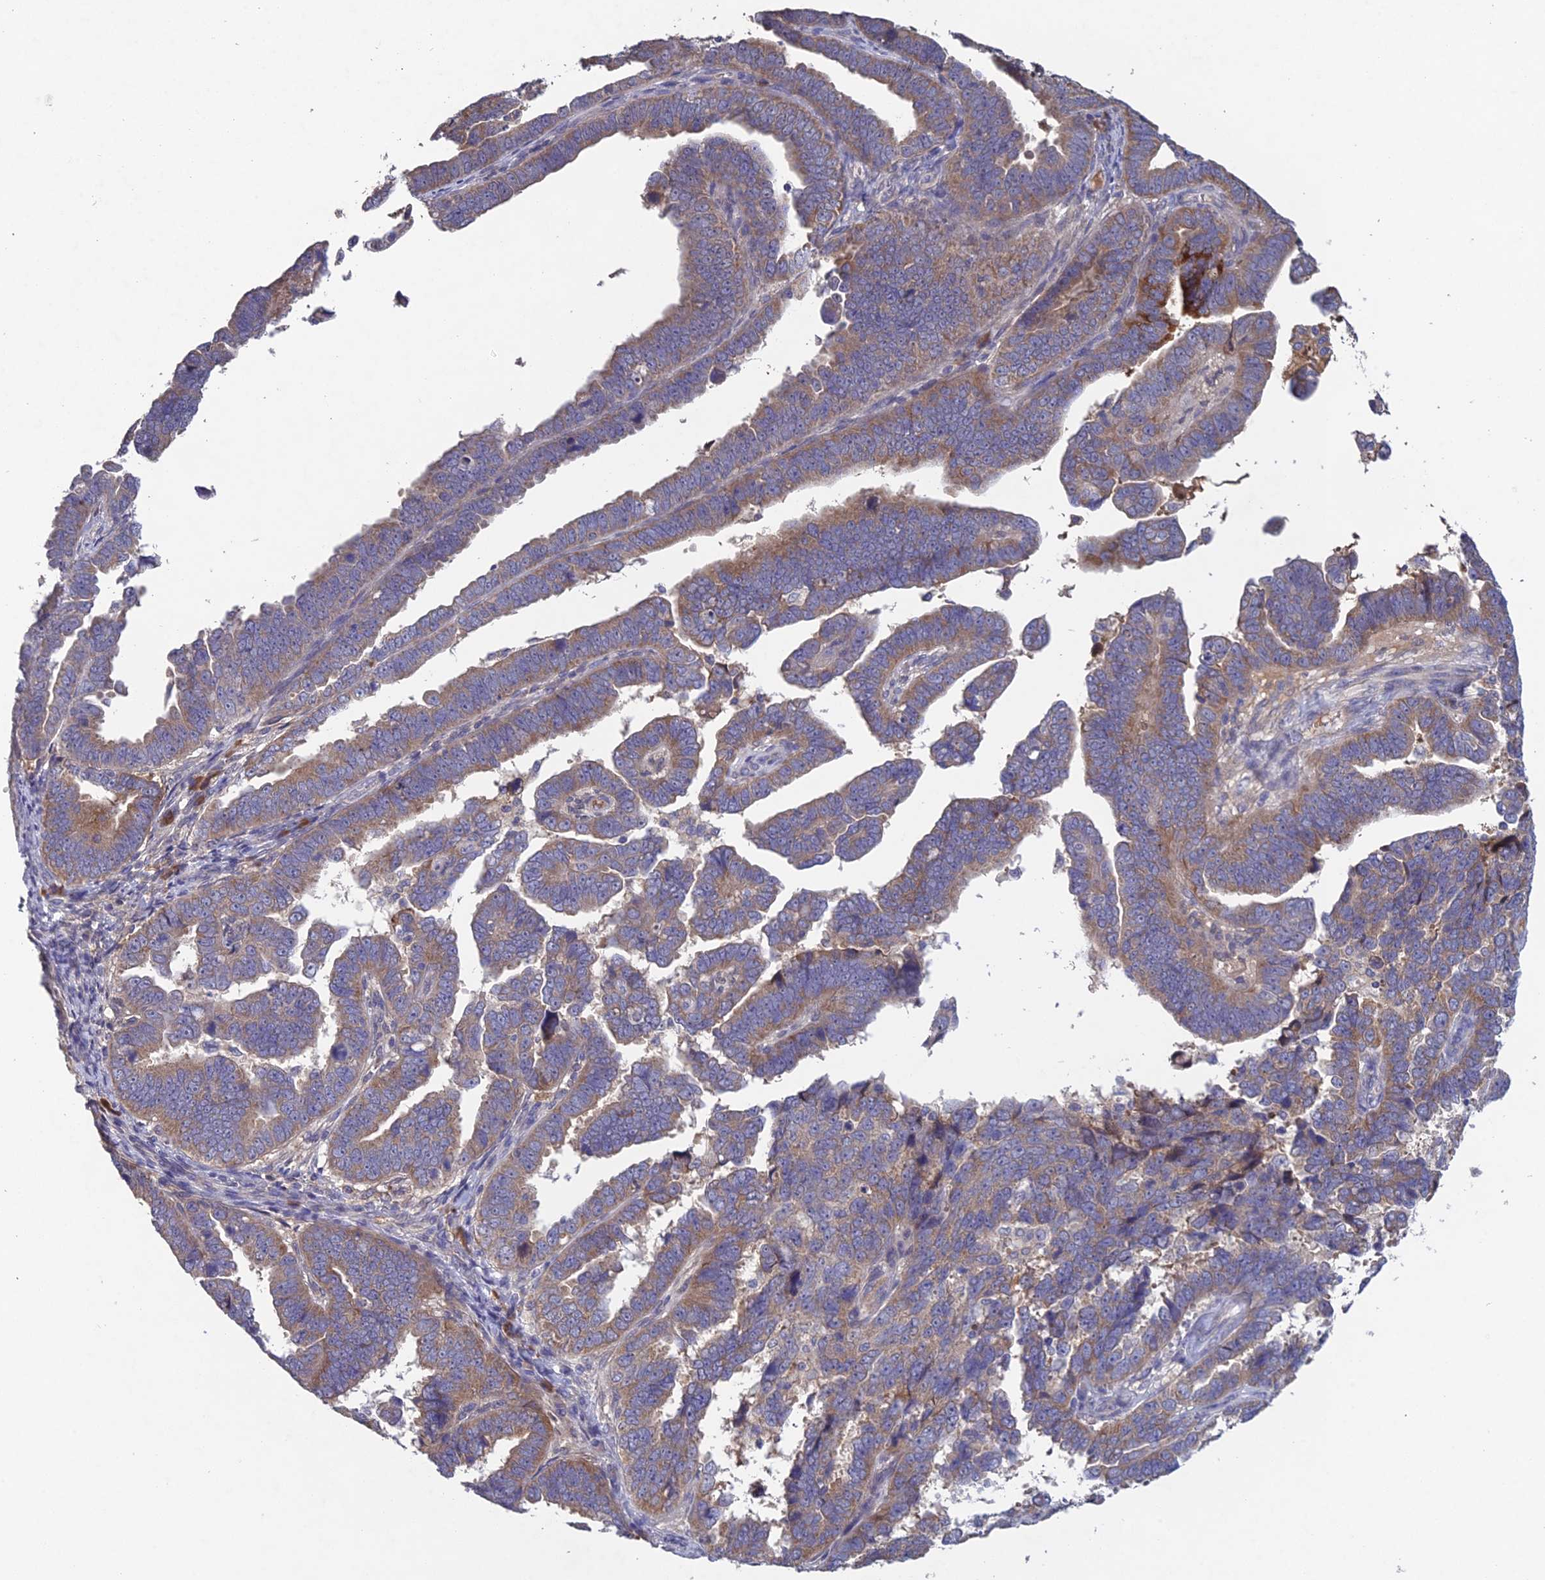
{"staining": {"intensity": "moderate", "quantity": ">75%", "location": "cytoplasmic/membranous"}, "tissue": "endometrial cancer", "cell_type": "Tumor cells", "image_type": "cancer", "snomed": [{"axis": "morphology", "description": "Adenocarcinoma, NOS"}, {"axis": "topography", "description": "Endometrium"}], "caption": "Immunohistochemistry (IHC) (DAB (3,3'-diaminobenzidine)) staining of human endometrial cancer (adenocarcinoma) demonstrates moderate cytoplasmic/membranous protein staining in about >75% of tumor cells.", "gene": "SLC39A13", "patient": {"sex": "female", "age": 75}}